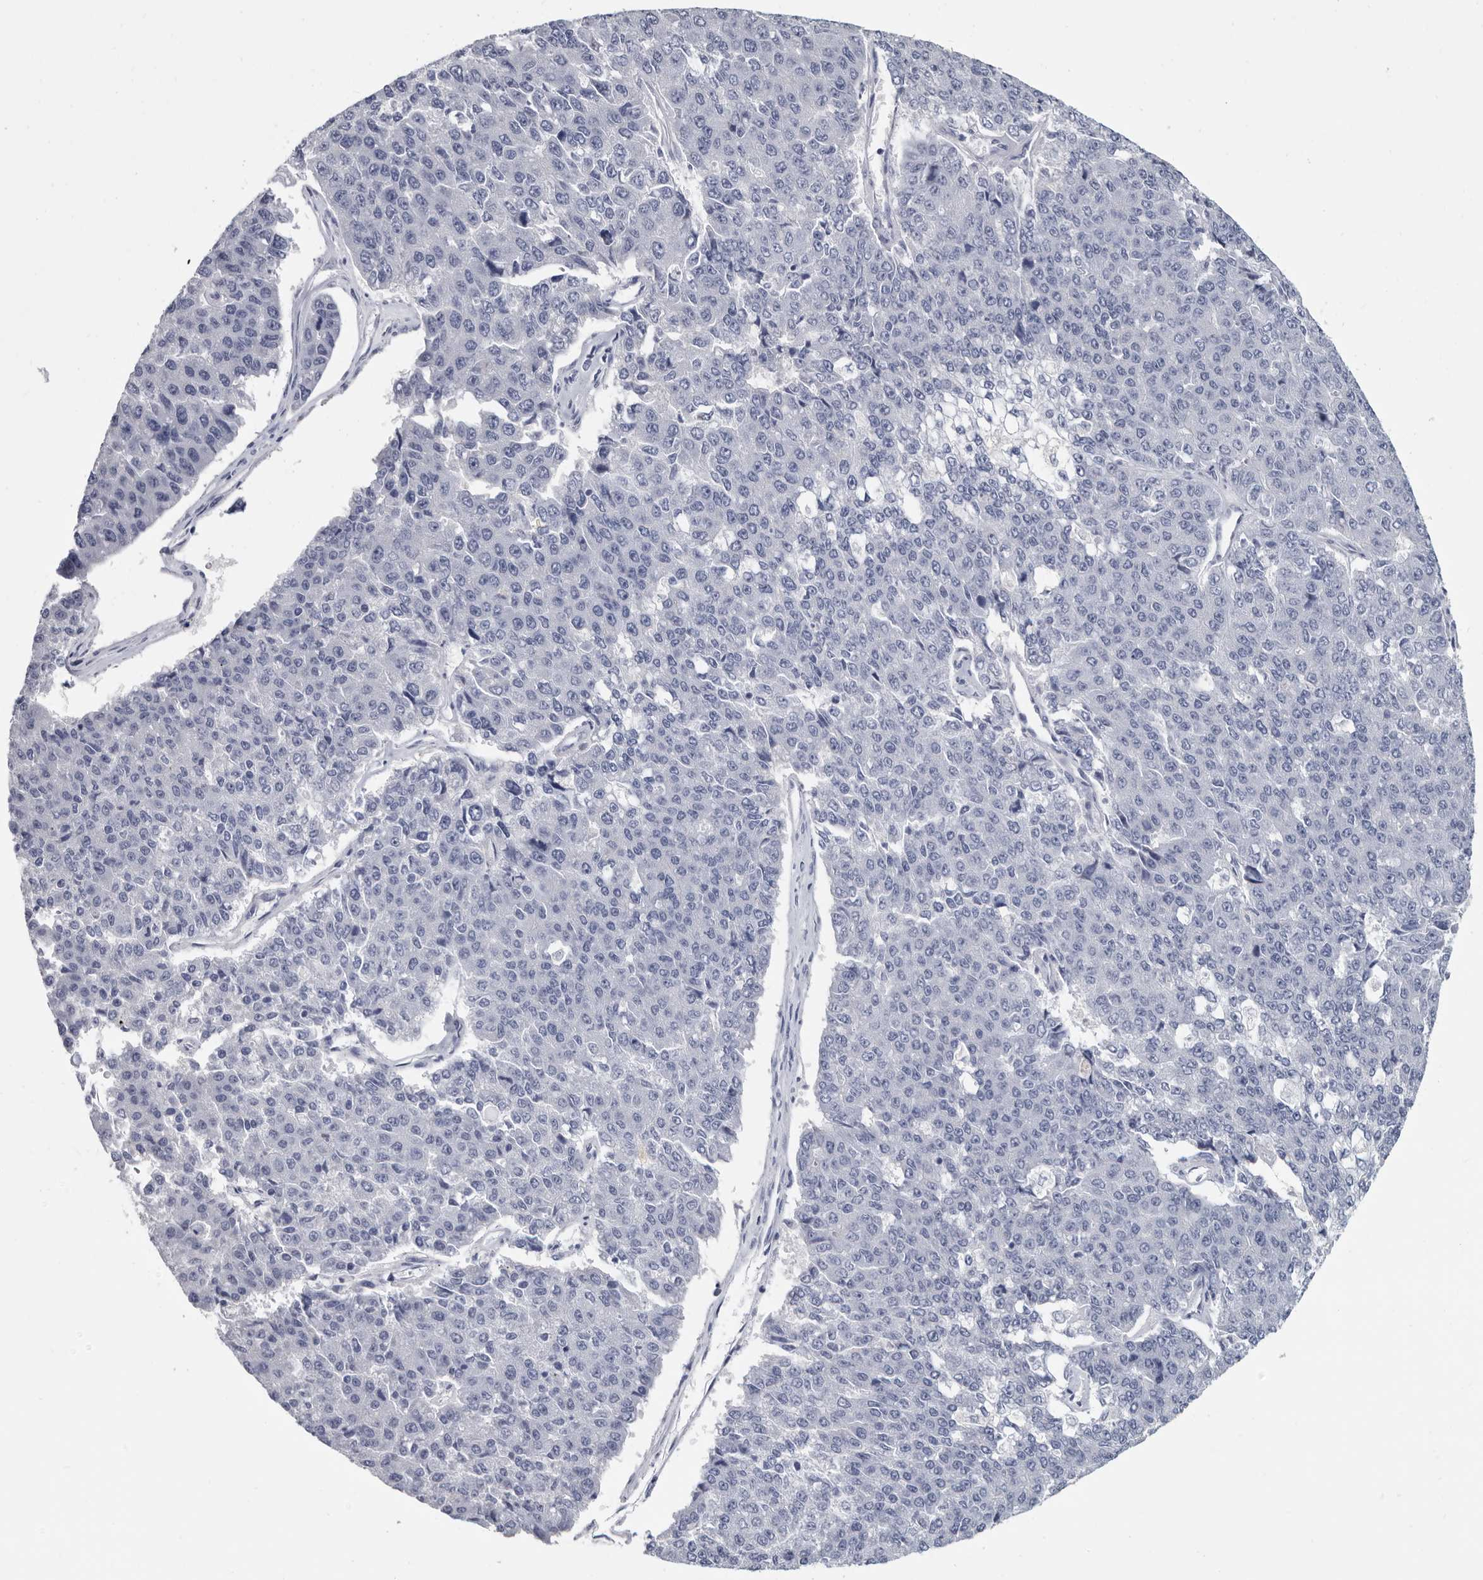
{"staining": {"intensity": "negative", "quantity": "none", "location": "none"}, "tissue": "pancreatic cancer", "cell_type": "Tumor cells", "image_type": "cancer", "snomed": [{"axis": "morphology", "description": "Adenocarcinoma, NOS"}, {"axis": "topography", "description": "Pancreas"}], "caption": "Pancreatic cancer stained for a protein using immunohistochemistry (IHC) displays no expression tumor cells.", "gene": "WRAP73", "patient": {"sex": "male", "age": 50}}